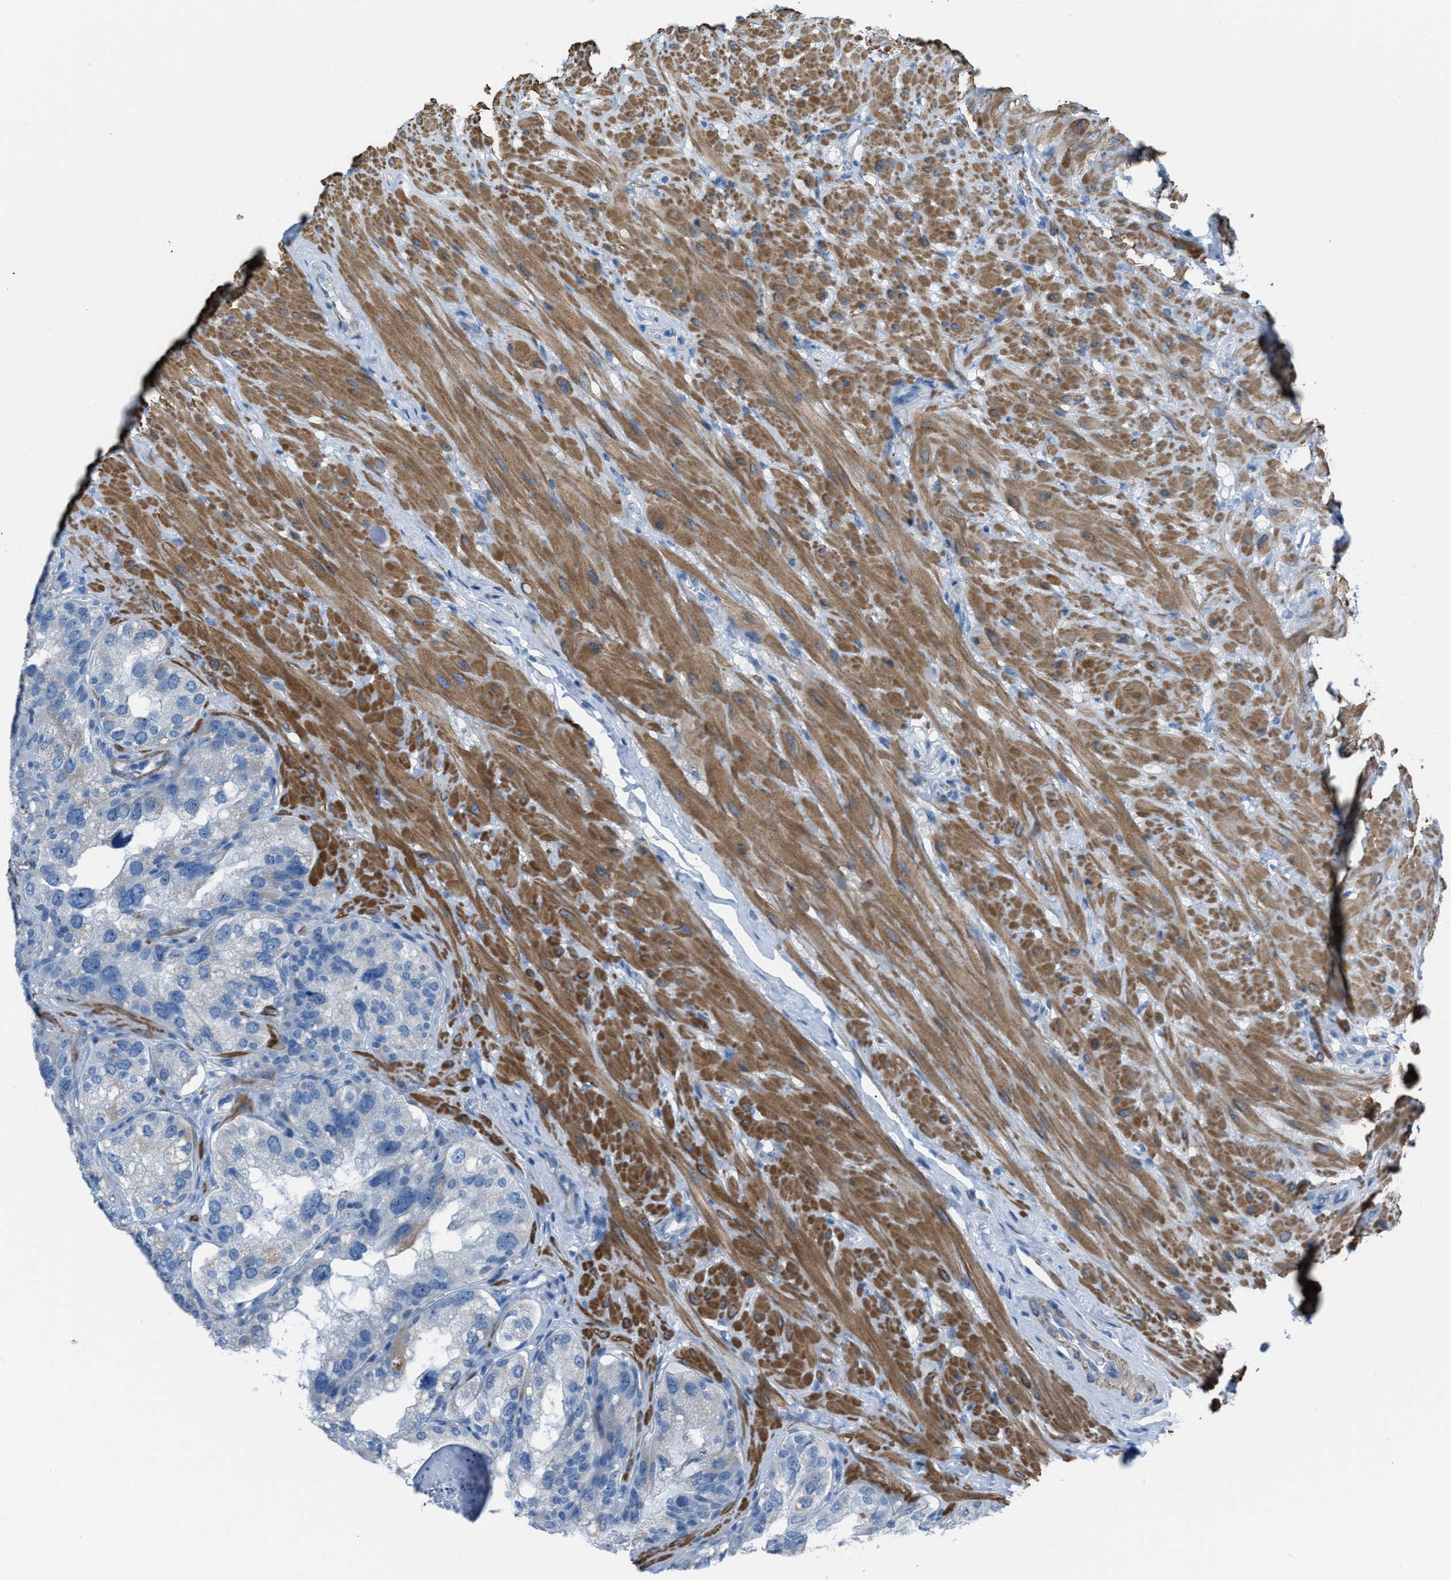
{"staining": {"intensity": "negative", "quantity": "none", "location": "none"}, "tissue": "seminal vesicle", "cell_type": "Glandular cells", "image_type": "normal", "snomed": [{"axis": "morphology", "description": "Normal tissue, NOS"}, {"axis": "topography", "description": "Seminal veicle"}], "caption": "An immunohistochemistry (IHC) micrograph of benign seminal vesicle is shown. There is no staining in glandular cells of seminal vesicle.", "gene": "SPATC1L", "patient": {"sex": "male", "age": 68}}